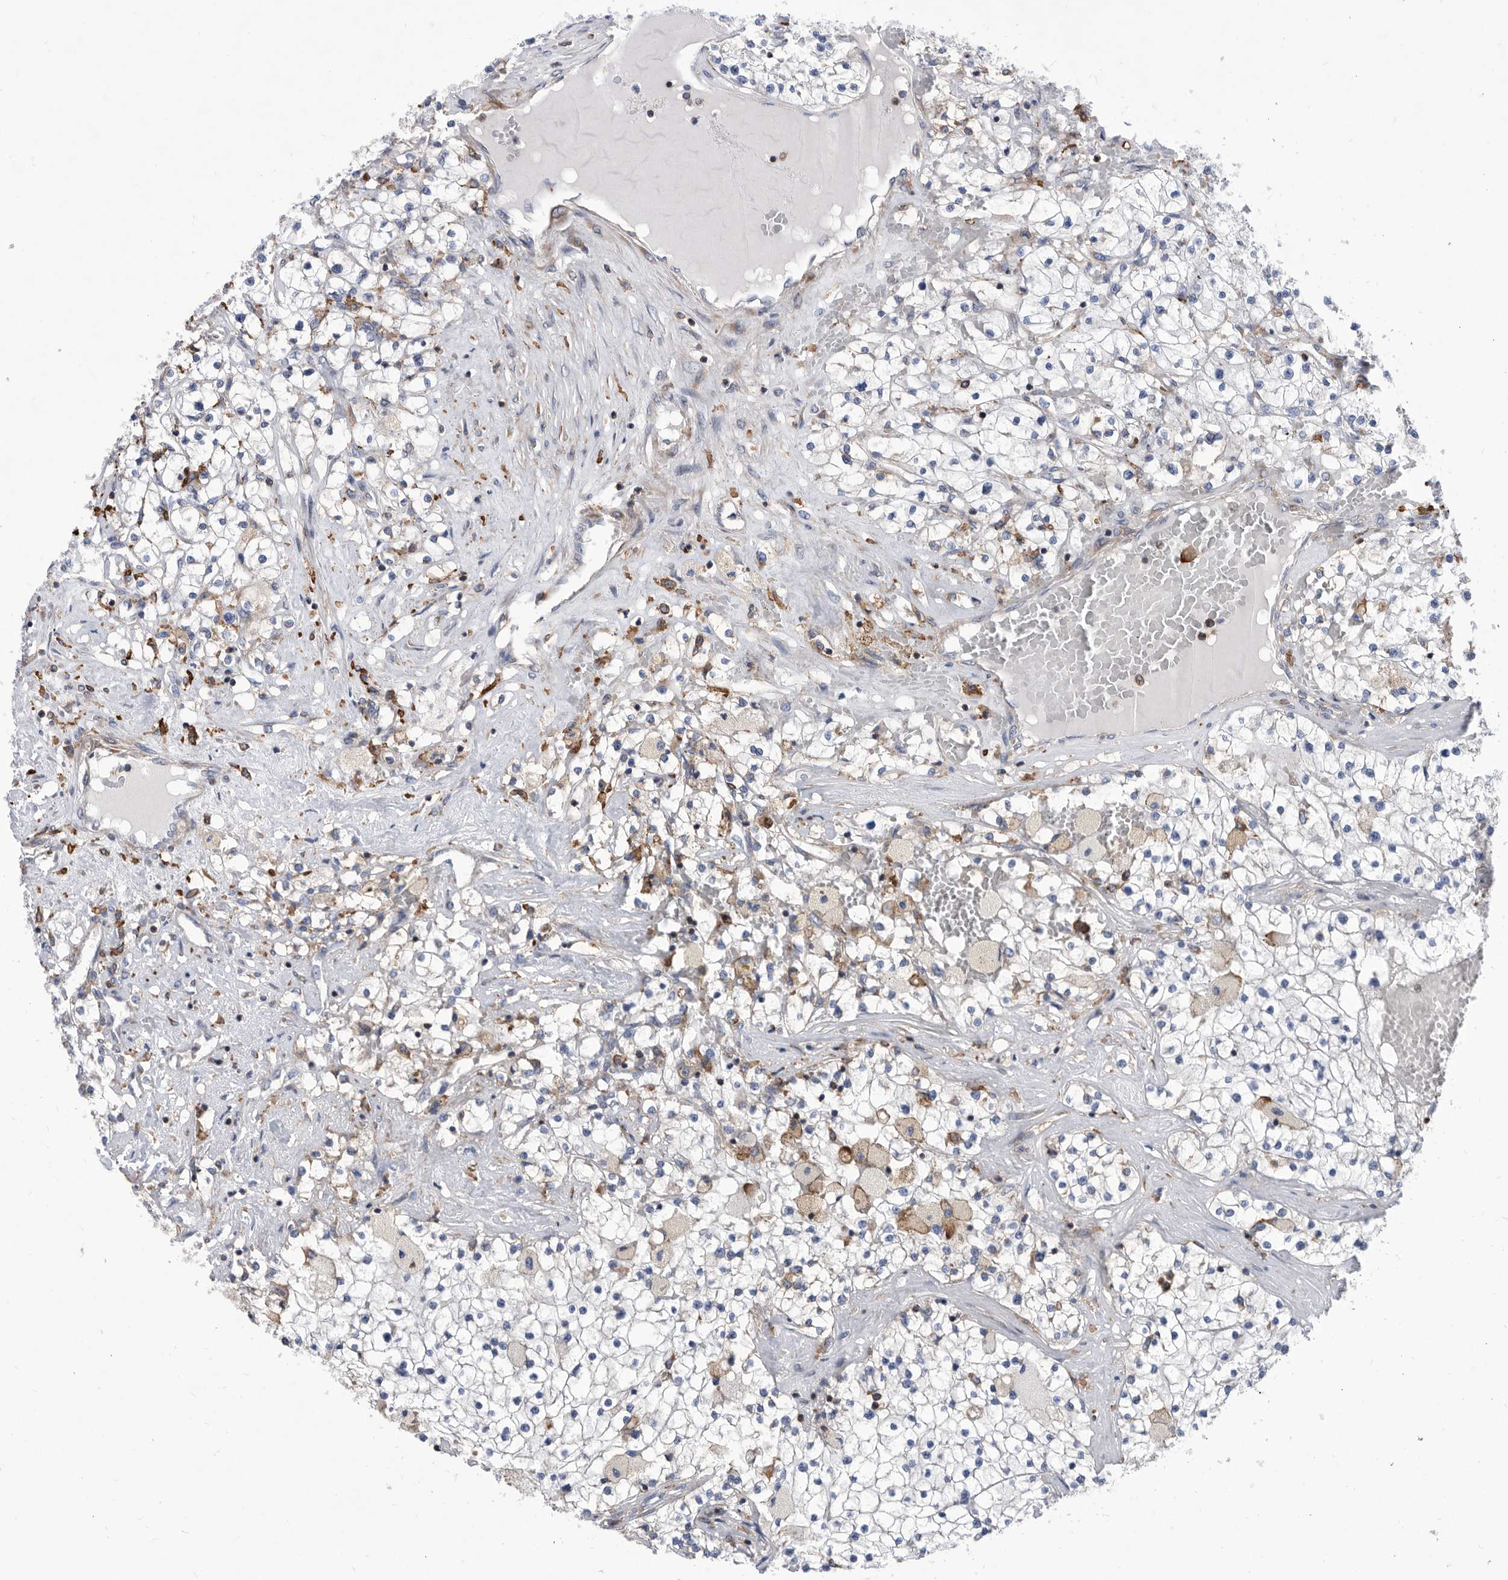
{"staining": {"intensity": "negative", "quantity": "none", "location": "none"}, "tissue": "renal cancer", "cell_type": "Tumor cells", "image_type": "cancer", "snomed": [{"axis": "morphology", "description": "Normal tissue, NOS"}, {"axis": "morphology", "description": "Adenocarcinoma, NOS"}, {"axis": "topography", "description": "Kidney"}], "caption": "The immunohistochemistry (IHC) micrograph has no significant positivity in tumor cells of renal cancer tissue. (Brightfield microscopy of DAB (3,3'-diaminobenzidine) immunohistochemistry (IHC) at high magnification).", "gene": "SMG7", "patient": {"sex": "male", "age": 68}}